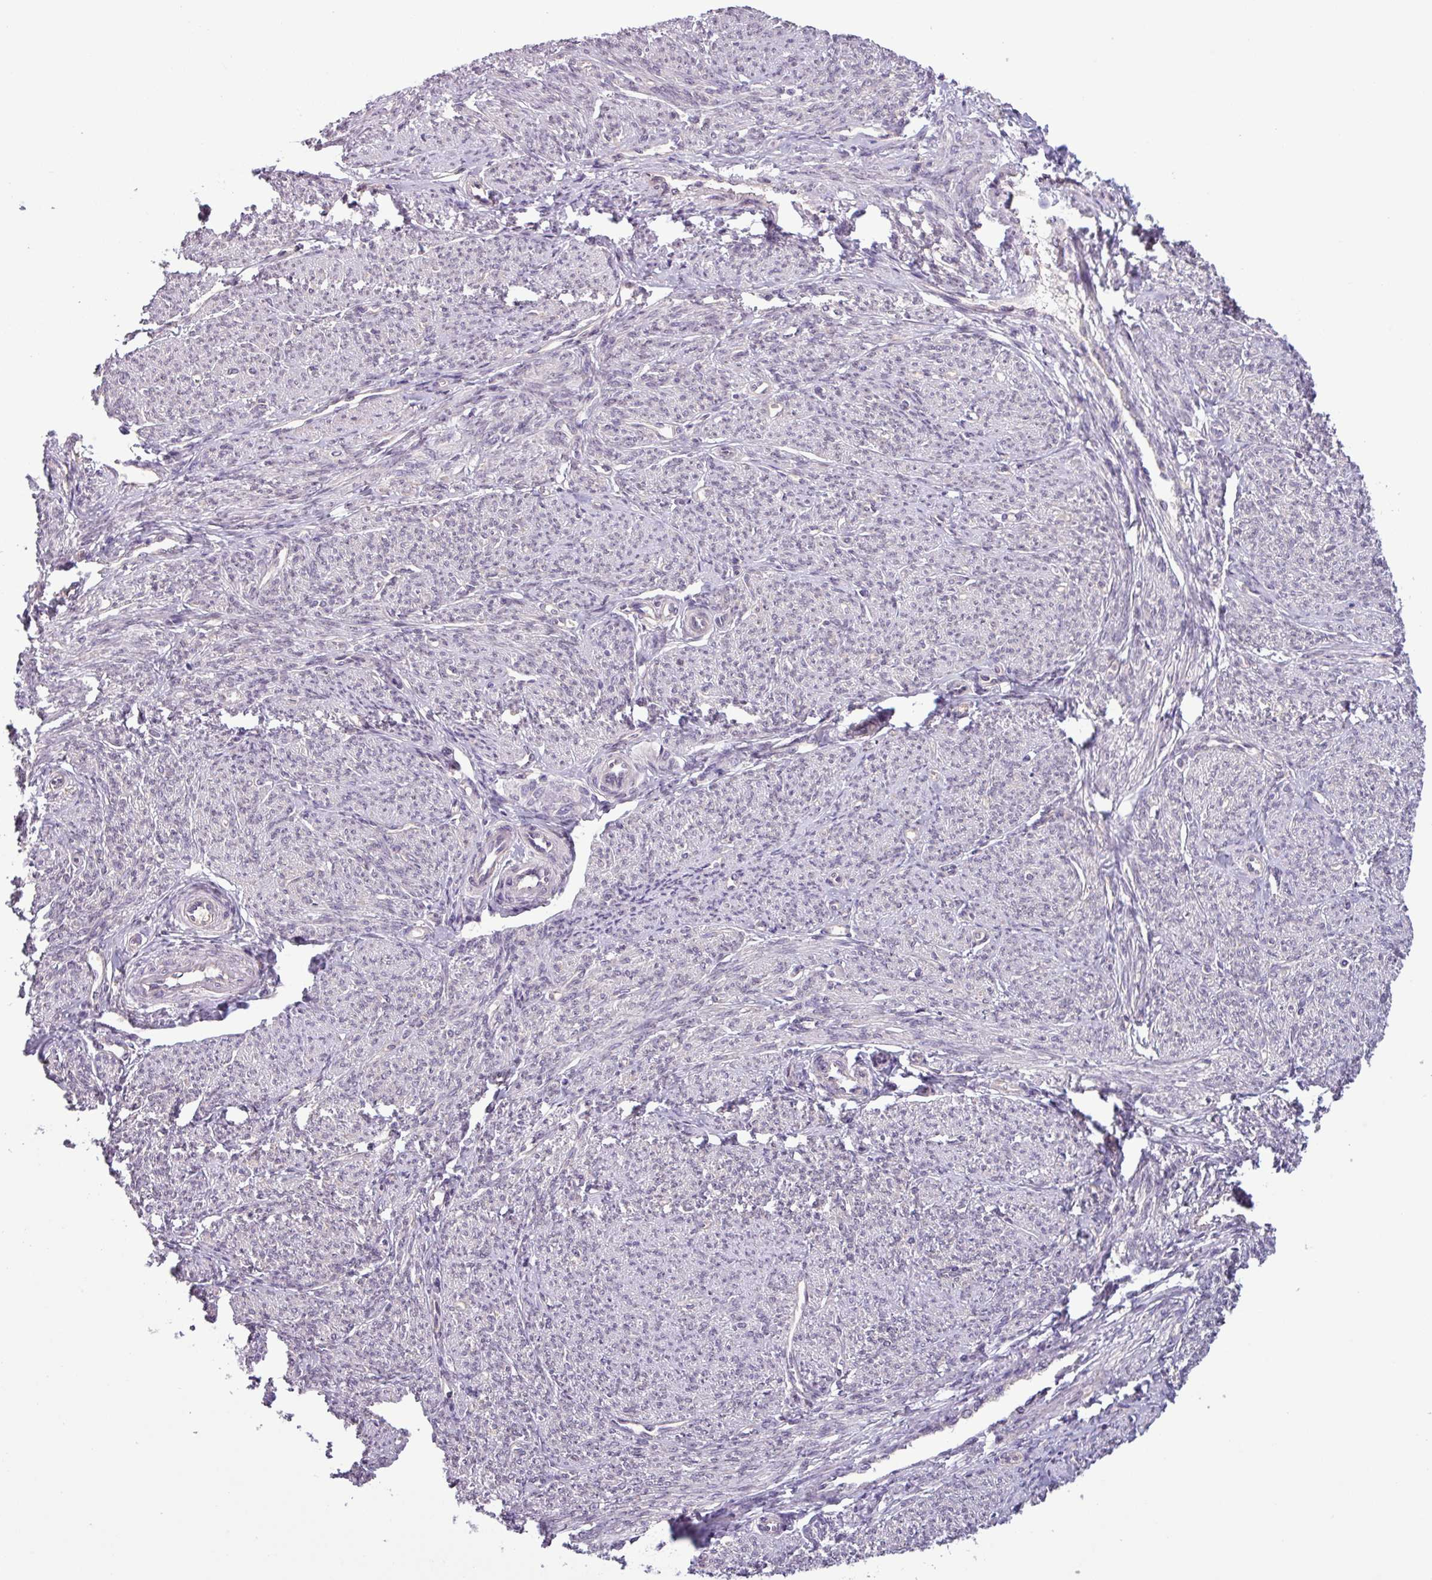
{"staining": {"intensity": "negative", "quantity": "none", "location": "none"}, "tissue": "smooth muscle", "cell_type": "Smooth muscle cells", "image_type": "normal", "snomed": [{"axis": "morphology", "description": "Normal tissue, NOS"}, {"axis": "topography", "description": "Smooth muscle"}], "caption": "Image shows no significant protein staining in smooth muscle cells of unremarkable smooth muscle.", "gene": "C20orf27", "patient": {"sex": "female", "age": 65}}